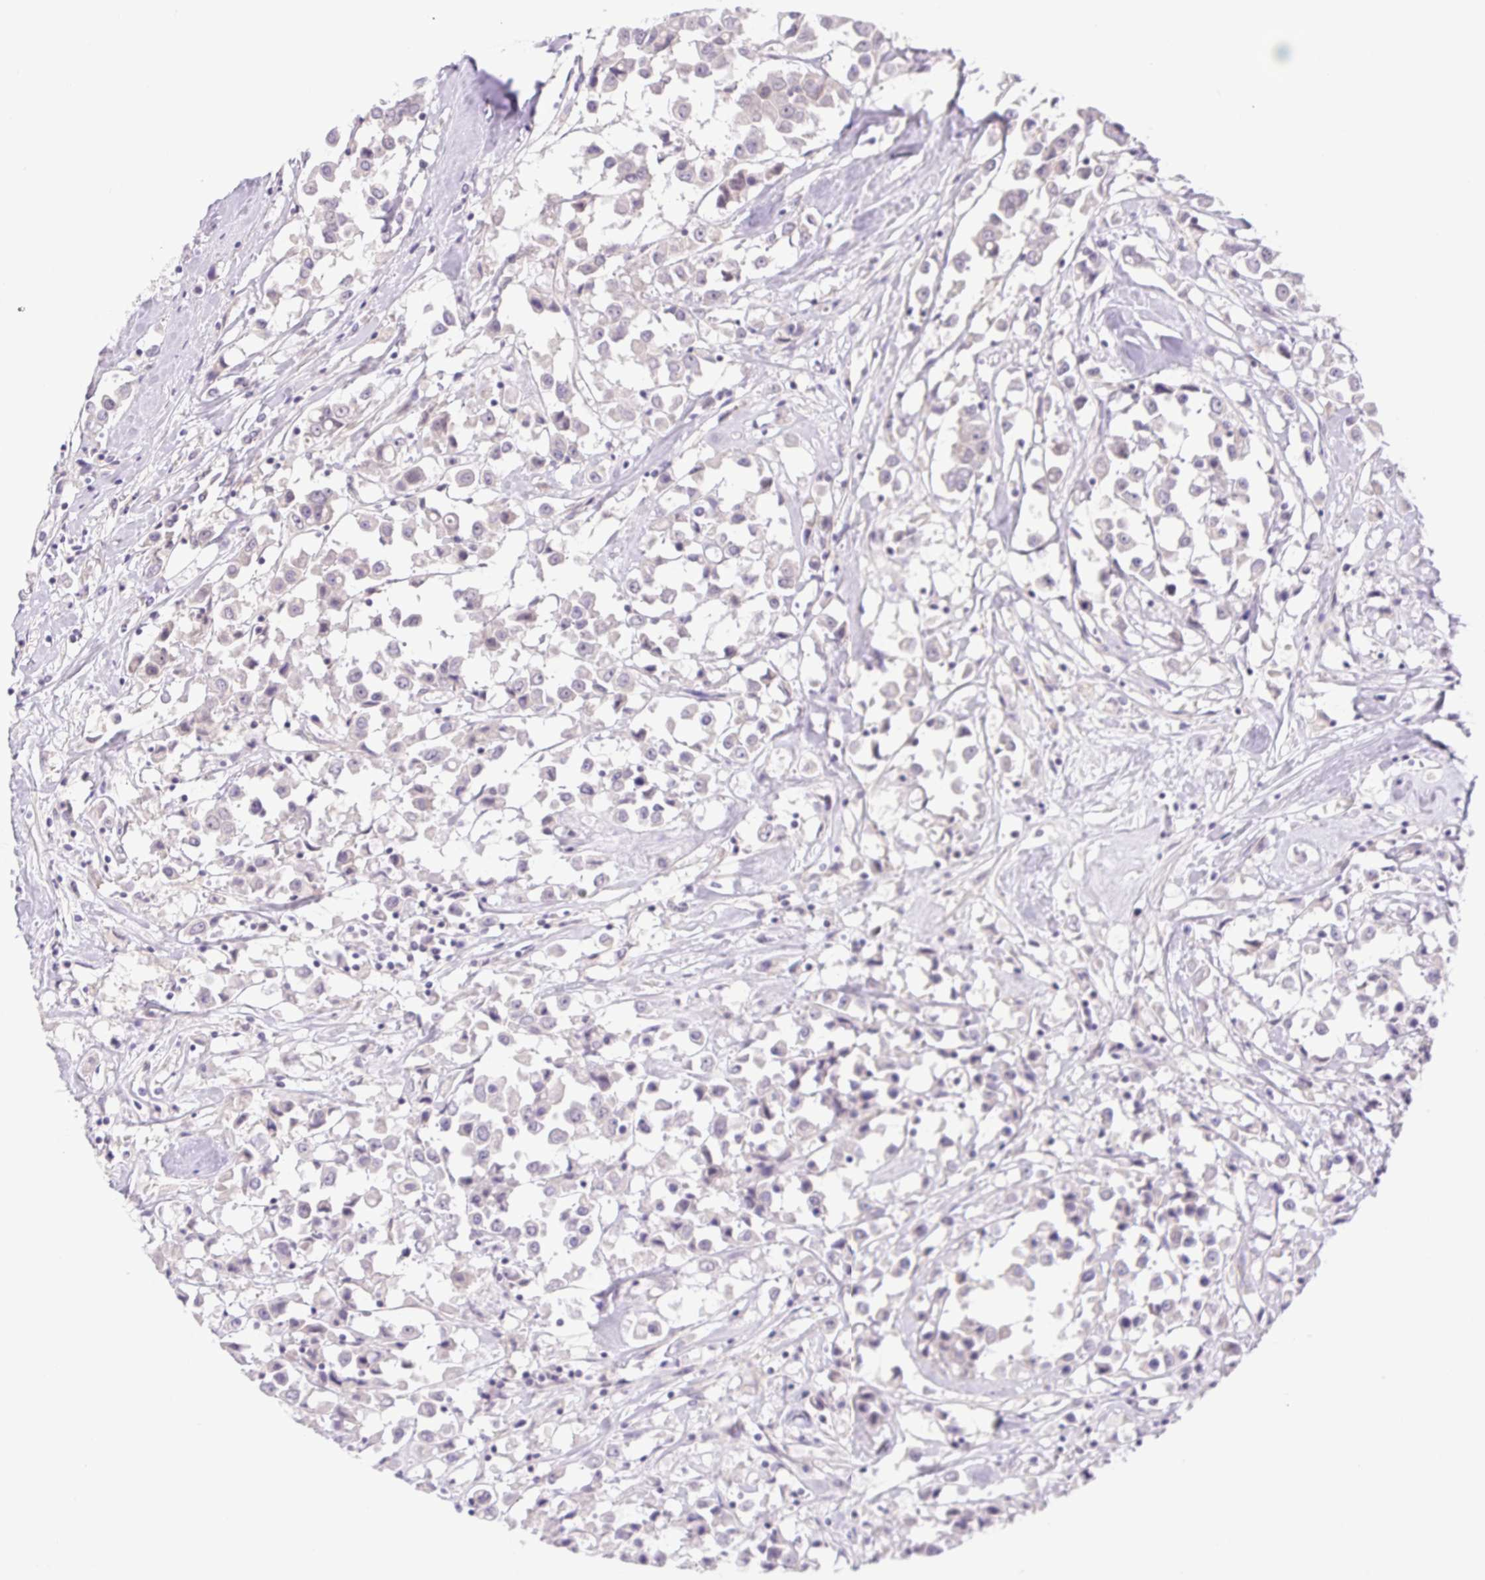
{"staining": {"intensity": "negative", "quantity": "none", "location": "none"}, "tissue": "breast cancer", "cell_type": "Tumor cells", "image_type": "cancer", "snomed": [{"axis": "morphology", "description": "Duct carcinoma"}, {"axis": "topography", "description": "Breast"}], "caption": "Immunohistochemistry micrograph of human breast cancer (intraductal carcinoma) stained for a protein (brown), which demonstrates no positivity in tumor cells.", "gene": "FAM177B", "patient": {"sex": "female", "age": 61}}